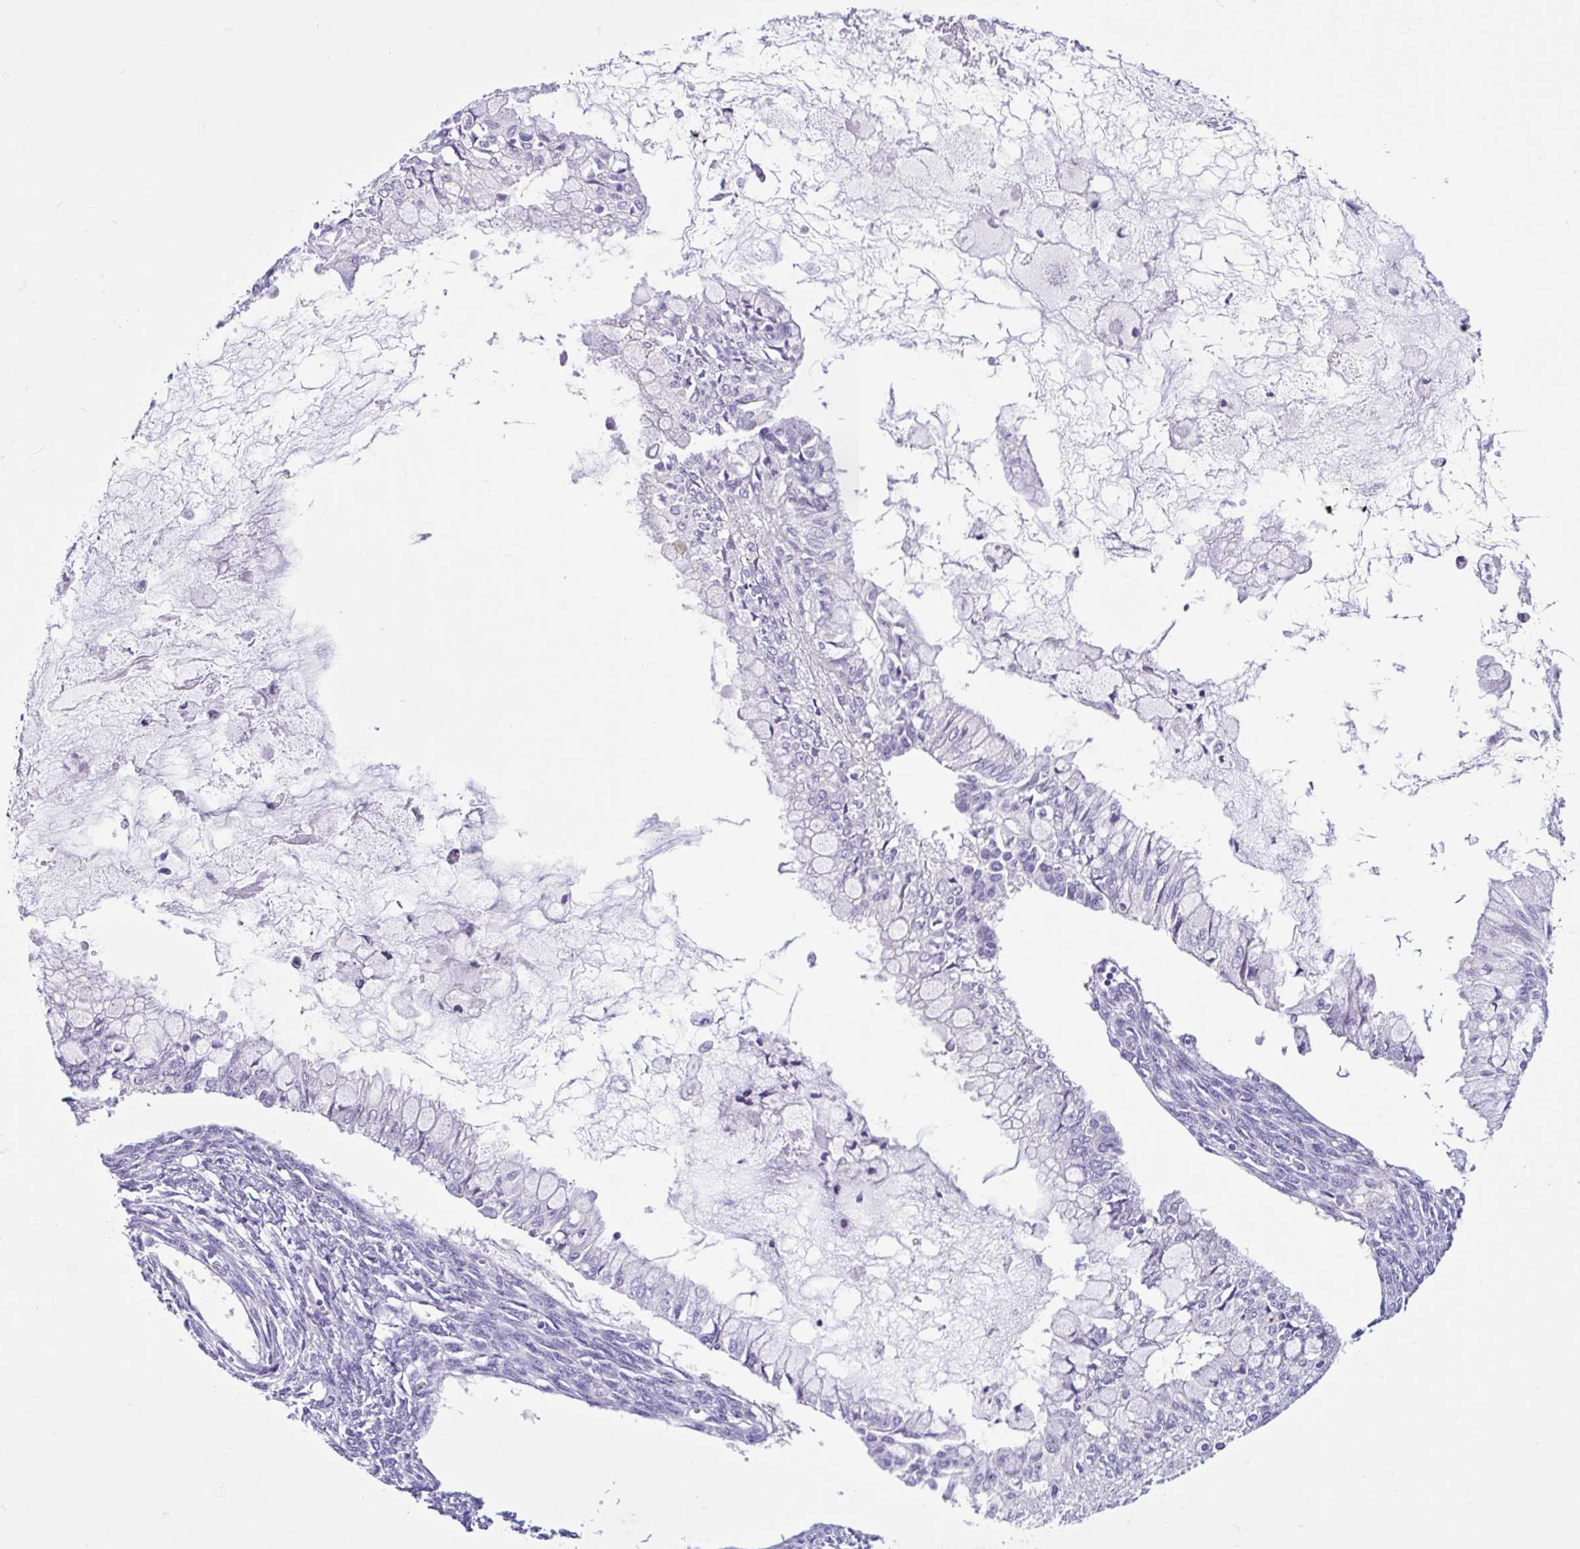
{"staining": {"intensity": "negative", "quantity": "none", "location": "none"}, "tissue": "ovarian cancer", "cell_type": "Tumor cells", "image_type": "cancer", "snomed": [{"axis": "morphology", "description": "Cystadenocarcinoma, mucinous, NOS"}, {"axis": "topography", "description": "Ovary"}], "caption": "IHC micrograph of ovarian cancer stained for a protein (brown), which displays no staining in tumor cells.", "gene": "CYP19A1", "patient": {"sex": "female", "age": 34}}